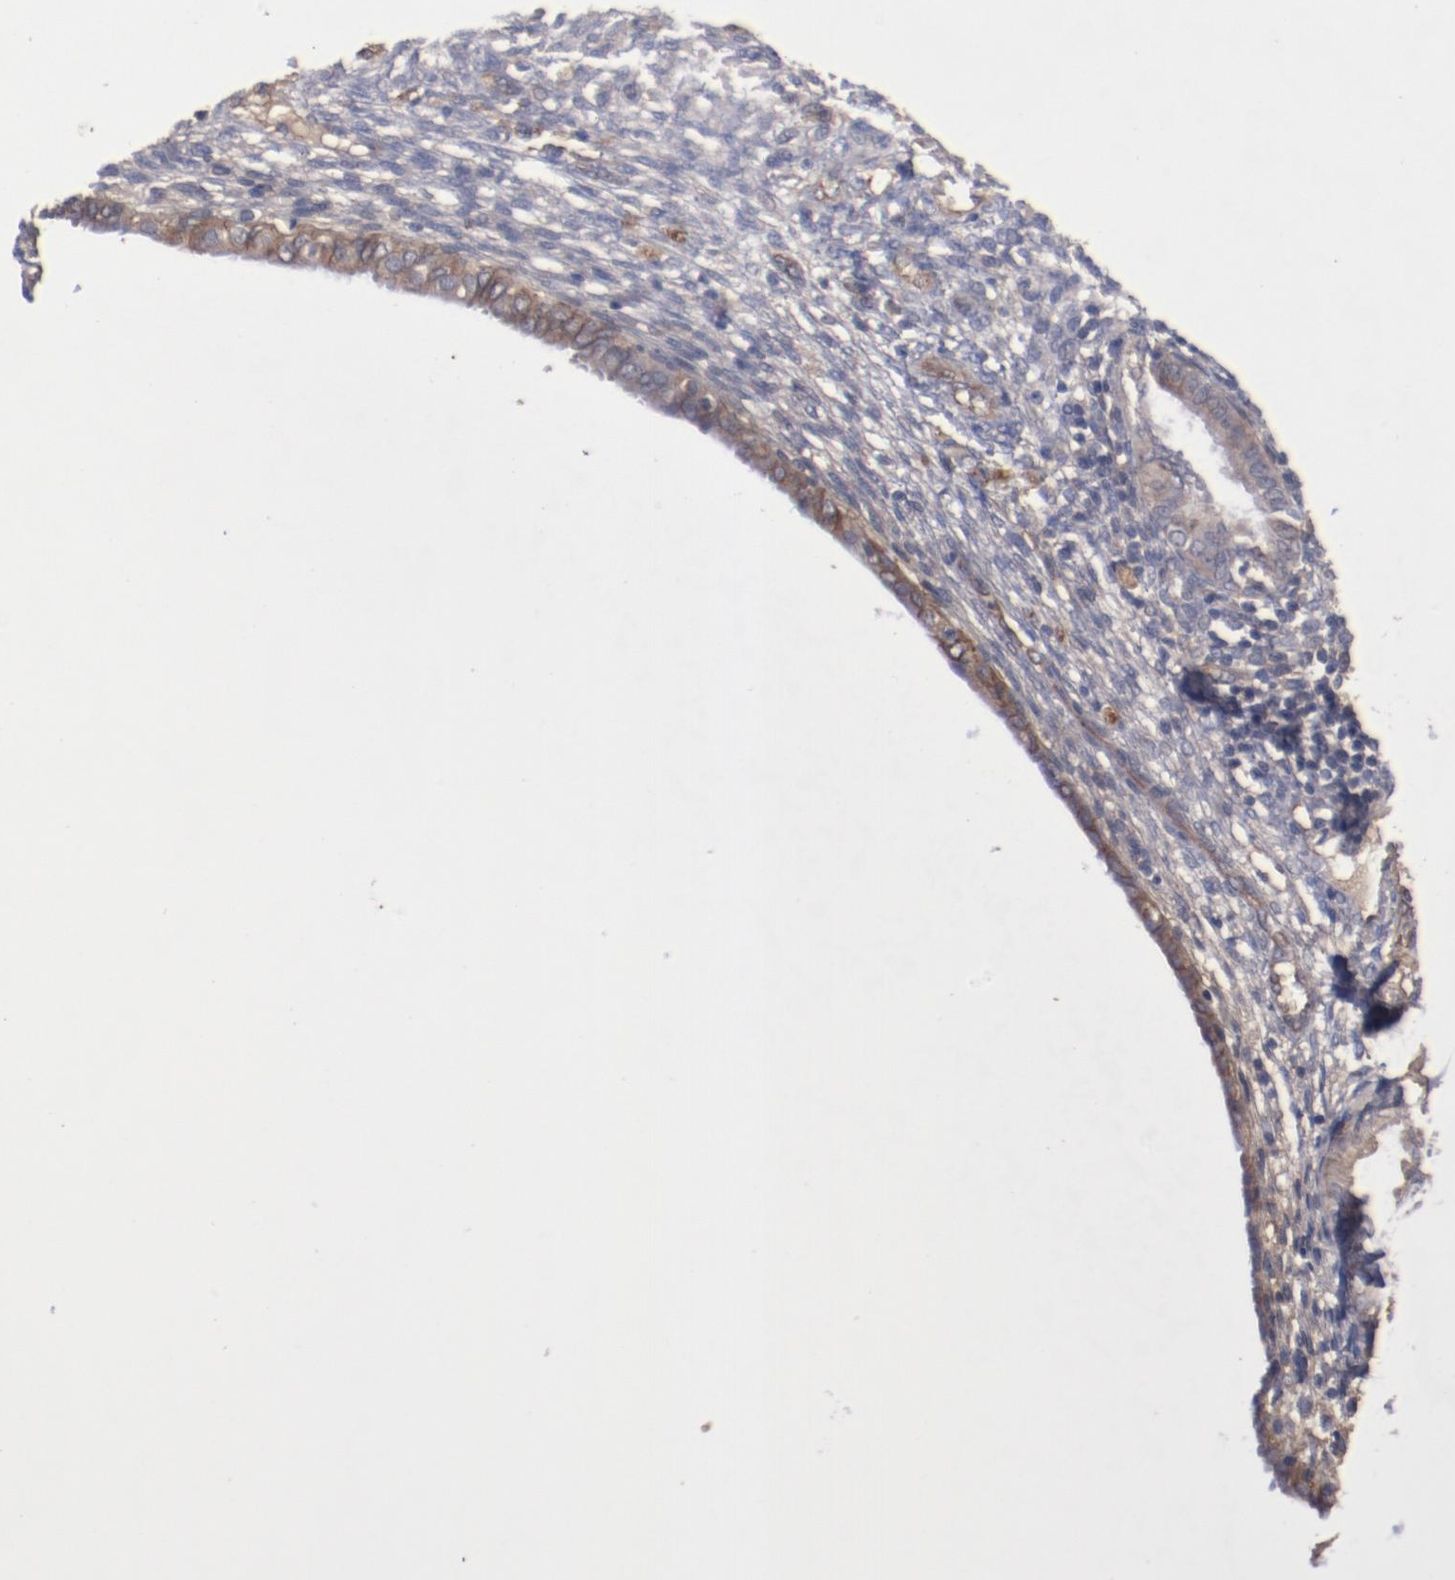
{"staining": {"intensity": "weak", "quantity": "25%-75%", "location": "cytoplasmic/membranous"}, "tissue": "endometrium", "cell_type": "Cells in endometrial stroma", "image_type": "normal", "snomed": [{"axis": "morphology", "description": "Normal tissue, NOS"}, {"axis": "topography", "description": "Endometrium"}], "caption": "IHC of unremarkable human endometrium demonstrates low levels of weak cytoplasmic/membranous positivity in approximately 25%-75% of cells in endometrial stroma. Immunohistochemistry stains the protein of interest in brown and the nuclei are stained blue.", "gene": "DIPK2B", "patient": {"sex": "female", "age": 72}}